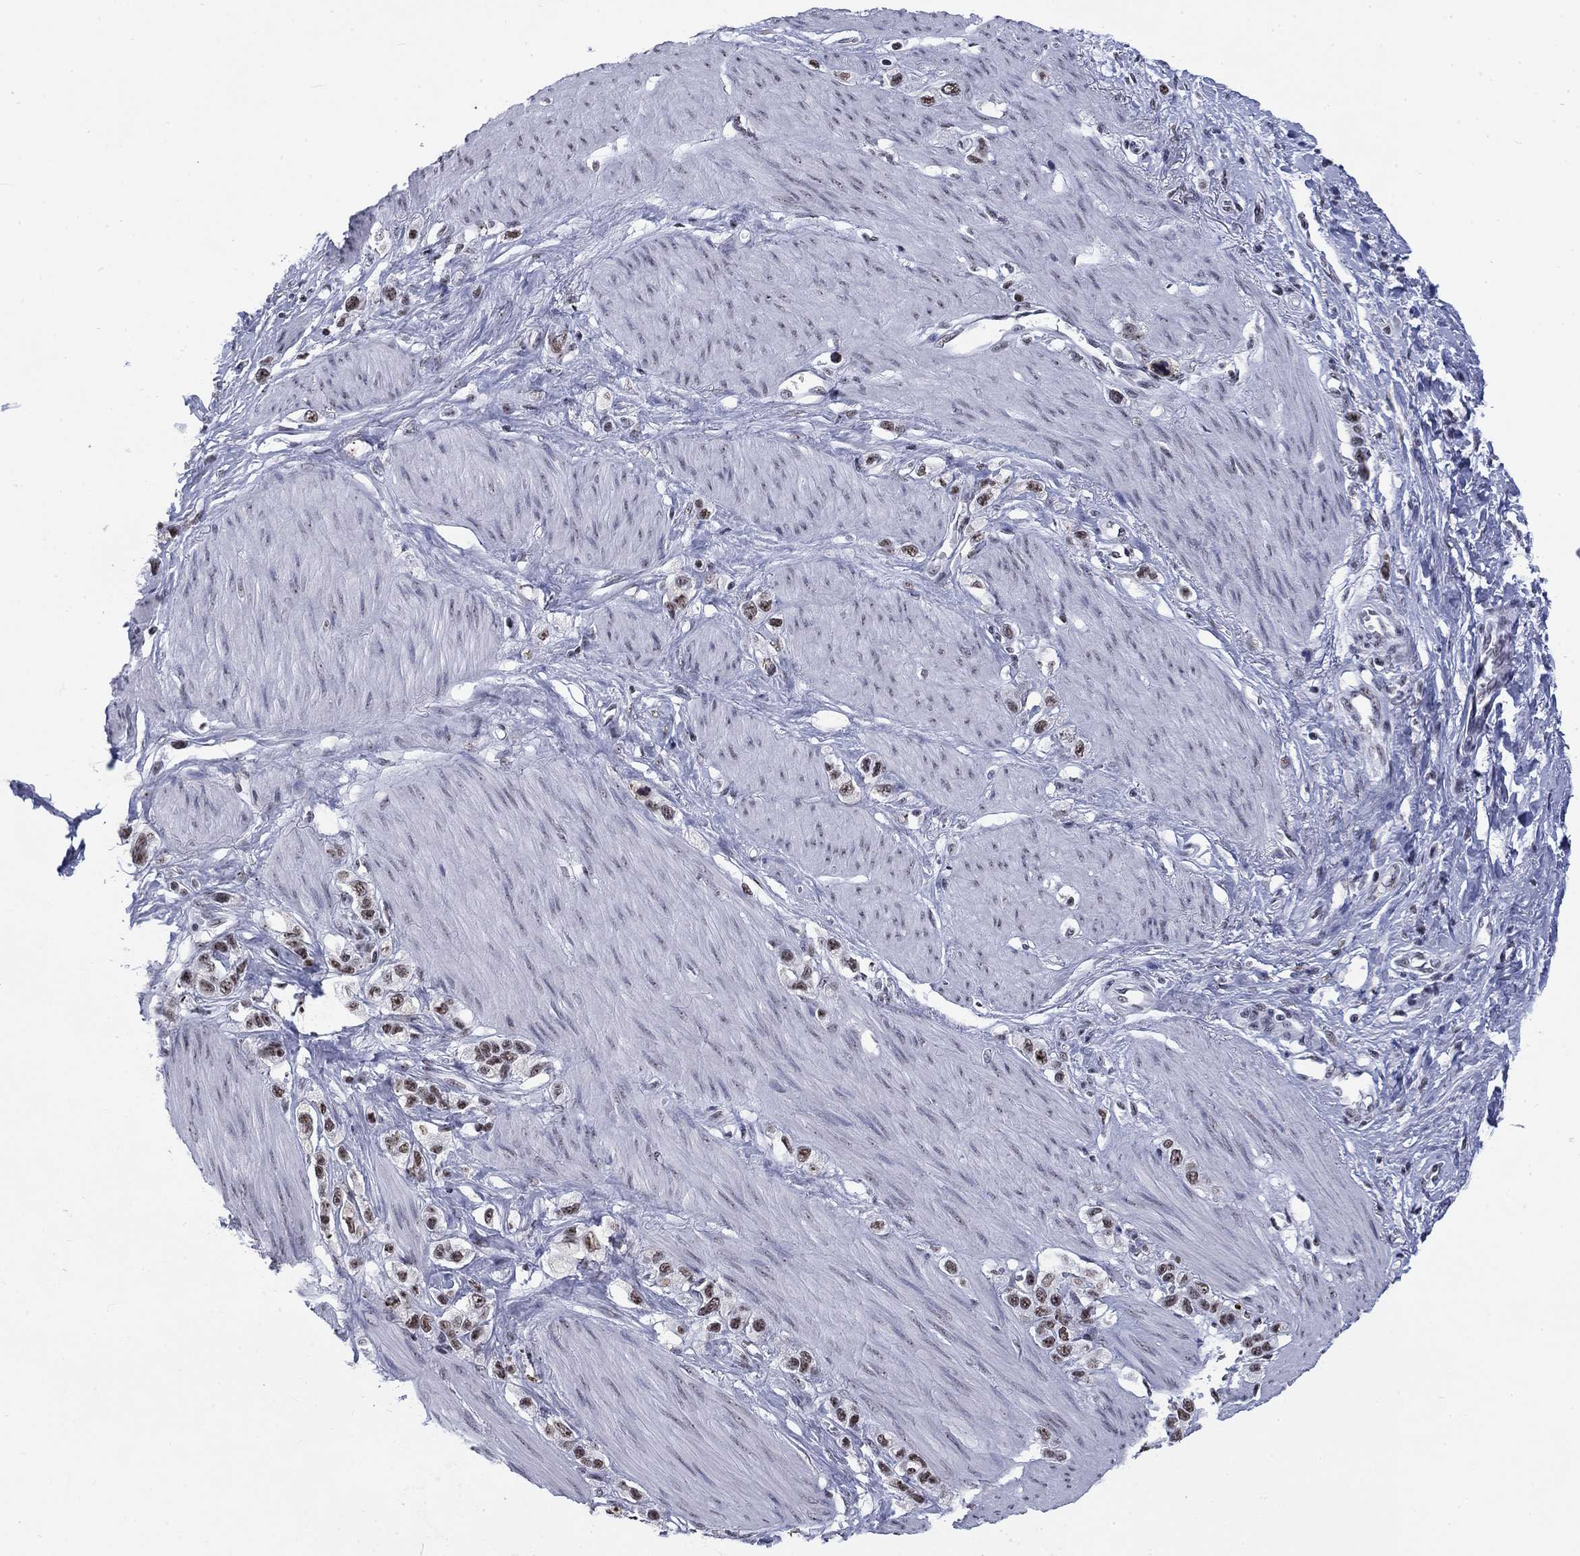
{"staining": {"intensity": "moderate", "quantity": ">75%", "location": "nuclear"}, "tissue": "stomach cancer", "cell_type": "Tumor cells", "image_type": "cancer", "snomed": [{"axis": "morphology", "description": "Normal tissue, NOS"}, {"axis": "morphology", "description": "Adenocarcinoma, NOS"}, {"axis": "morphology", "description": "Adenocarcinoma, High grade"}, {"axis": "topography", "description": "Stomach, upper"}, {"axis": "topography", "description": "Stomach"}], "caption": "Moderate nuclear protein positivity is present in about >75% of tumor cells in stomach cancer (high-grade adenocarcinoma).", "gene": "CSRNP3", "patient": {"sex": "female", "age": 65}}